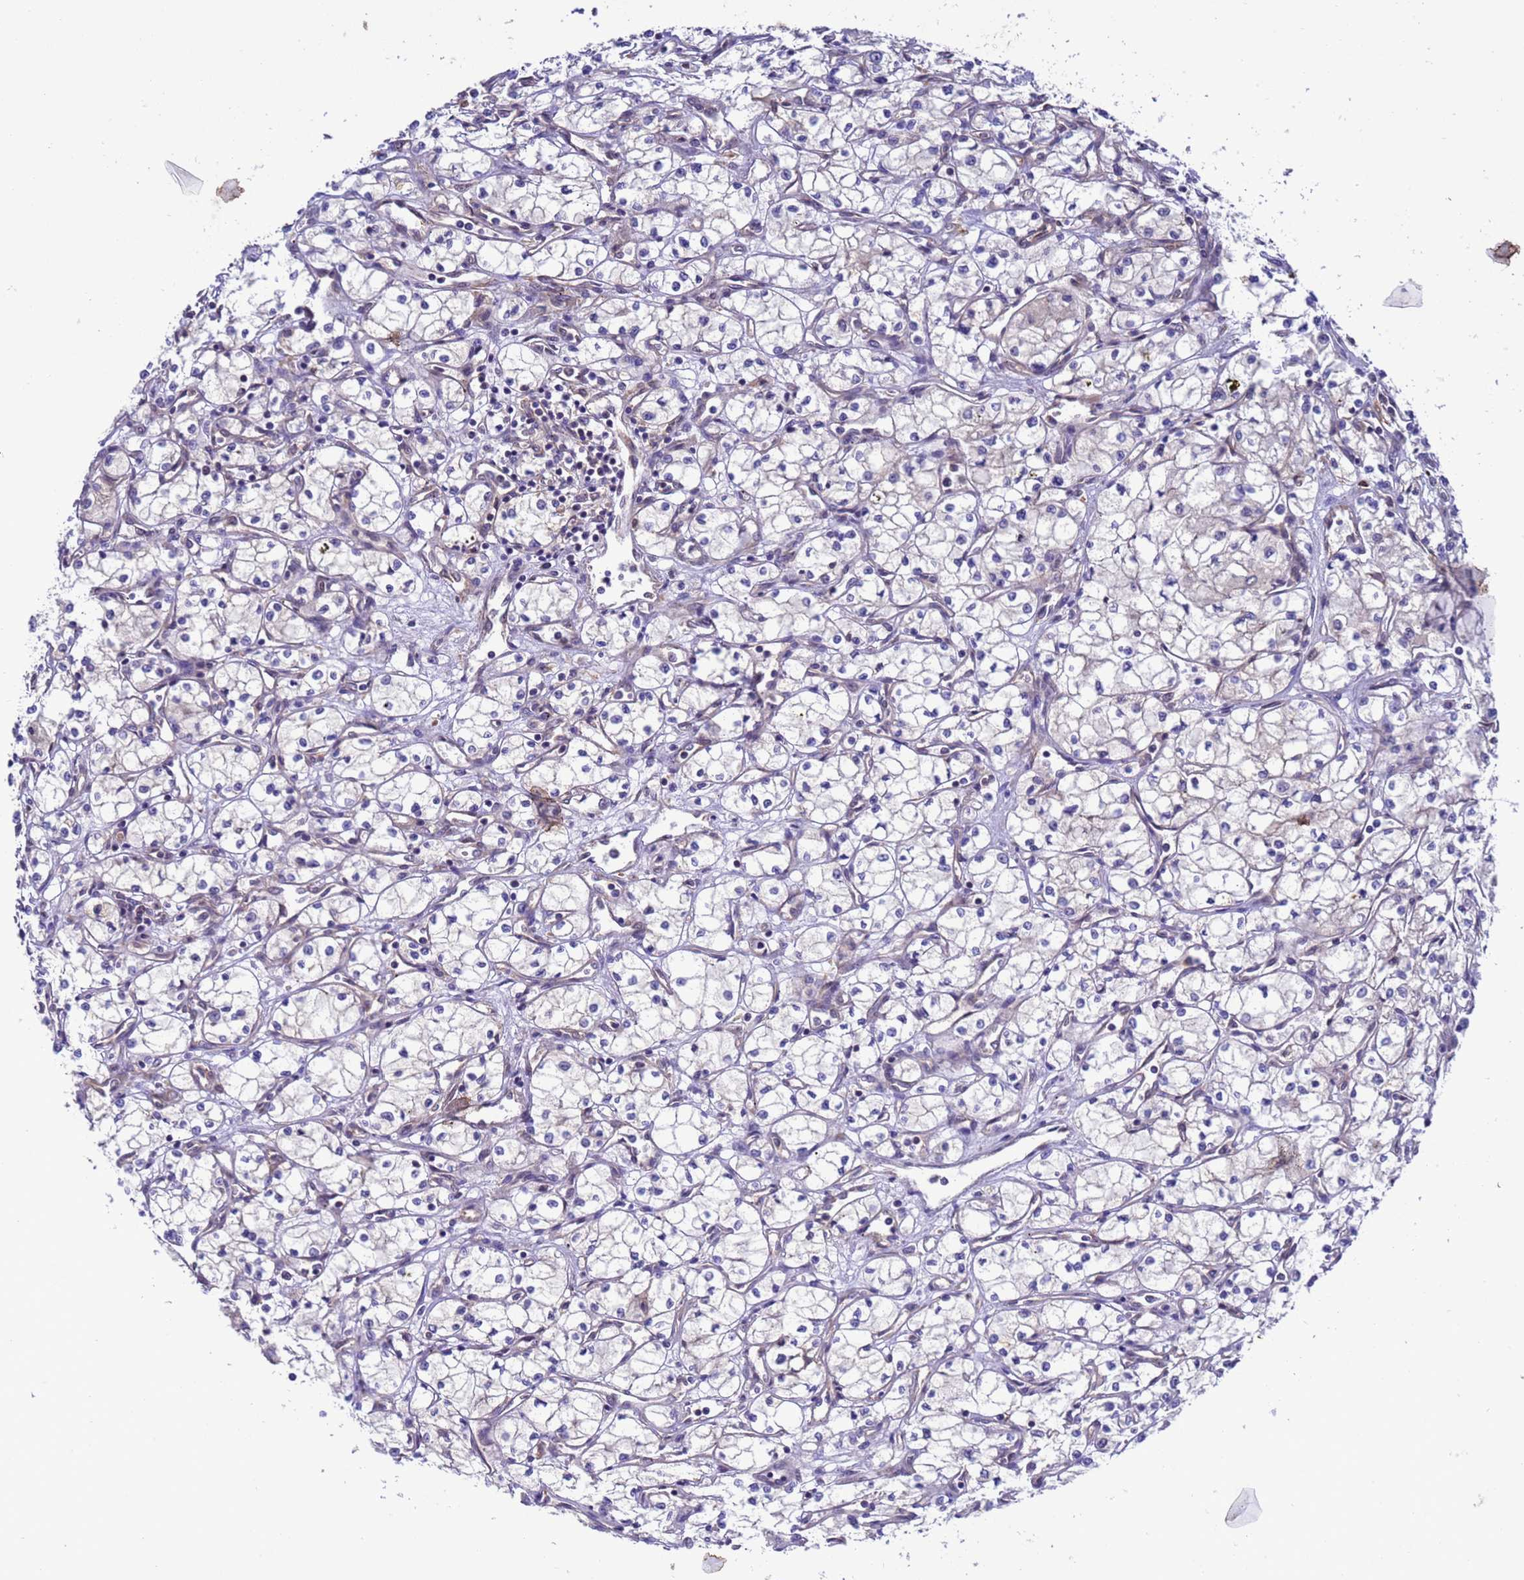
{"staining": {"intensity": "negative", "quantity": "none", "location": "none"}, "tissue": "renal cancer", "cell_type": "Tumor cells", "image_type": "cancer", "snomed": [{"axis": "morphology", "description": "Adenocarcinoma, NOS"}, {"axis": "topography", "description": "Kidney"}], "caption": "Protein analysis of renal cancer exhibits no significant expression in tumor cells.", "gene": "ZFP69B", "patient": {"sex": "male", "age": 59}}